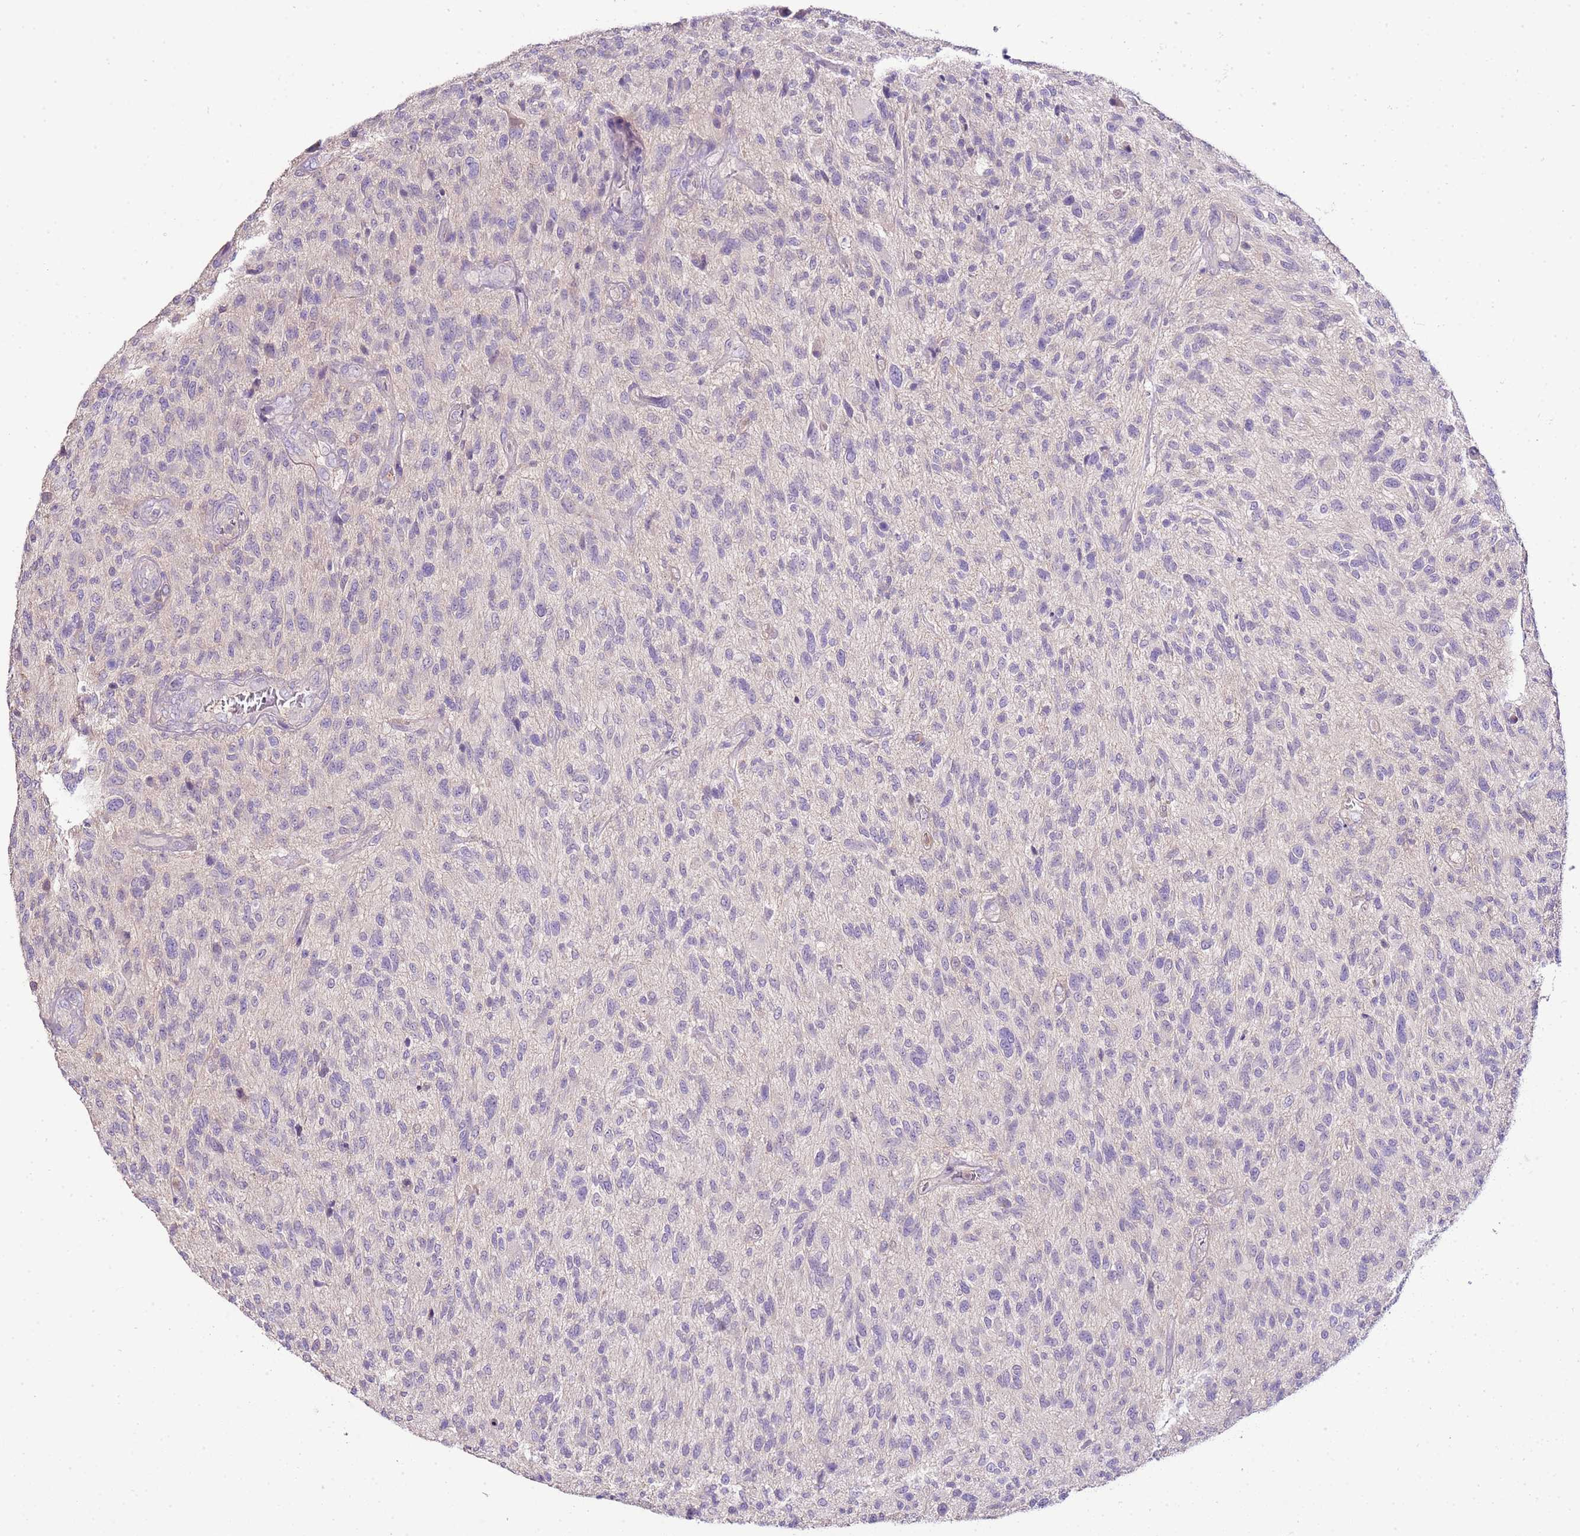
{"staining": {"intensity": "negative", "quantity": "none", "location": "none"}, "tissue": "glioma", "cell_type": "Tumor cells", "image_type": "cancer", "snomed": [{"axis": "morphology", "description": "Glioma, malignant, High grade"}, {"axis": "topography", "description": "Brain"}], "caption": "Tumor cells show no significant protein expression in malignant glioma (high-grade).", "gene": "IL2RG", "patient": {"sex": "male", "age": 47}}